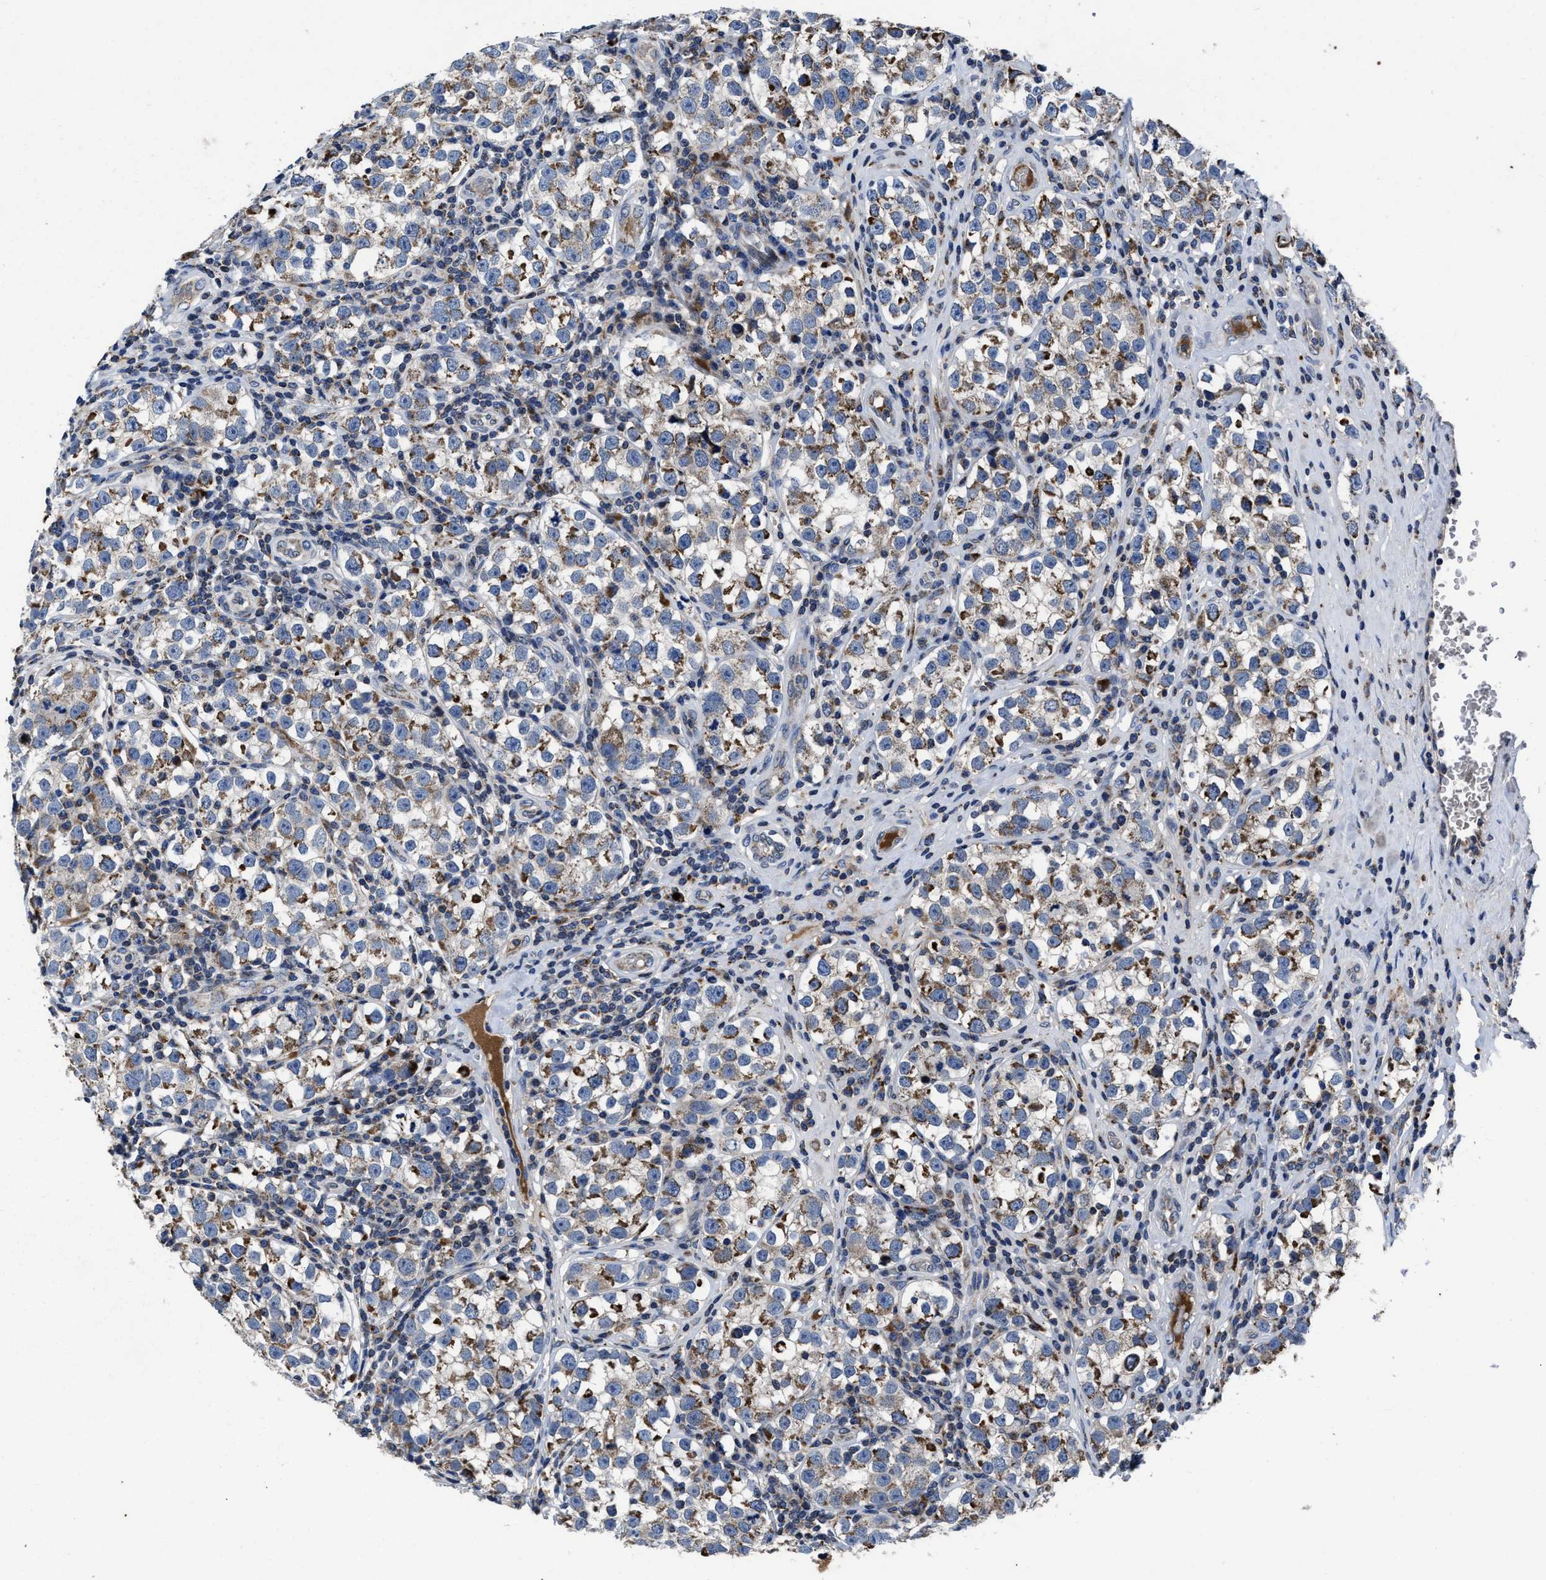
{"staining": {"intensity": "moderate", "quantity": ">75%", "location": "cytoplasmic/membranous"}, "tissue": "testis cancer", "cell_type": "Tumor cells", "image_type": "cancer", "snomed": [{"axis": "morphology", "description": "Normal tissue, NOS"}, {"axis": "morphology", "description": "Seminoma, NOS"}, {"axis": "topography", "description": "Testis"}], "caption": "Tumor cells display medium levels of moderate cytoplasmic/membranous positivity in about >75% of cells in human testis cancer. (DAB (3,3'-diaminobenzidine) = brown stain, brightfield microscopy at high magnification).", "gene": "CACNA1D", "patient": {"sex": "male", "age": 43}}